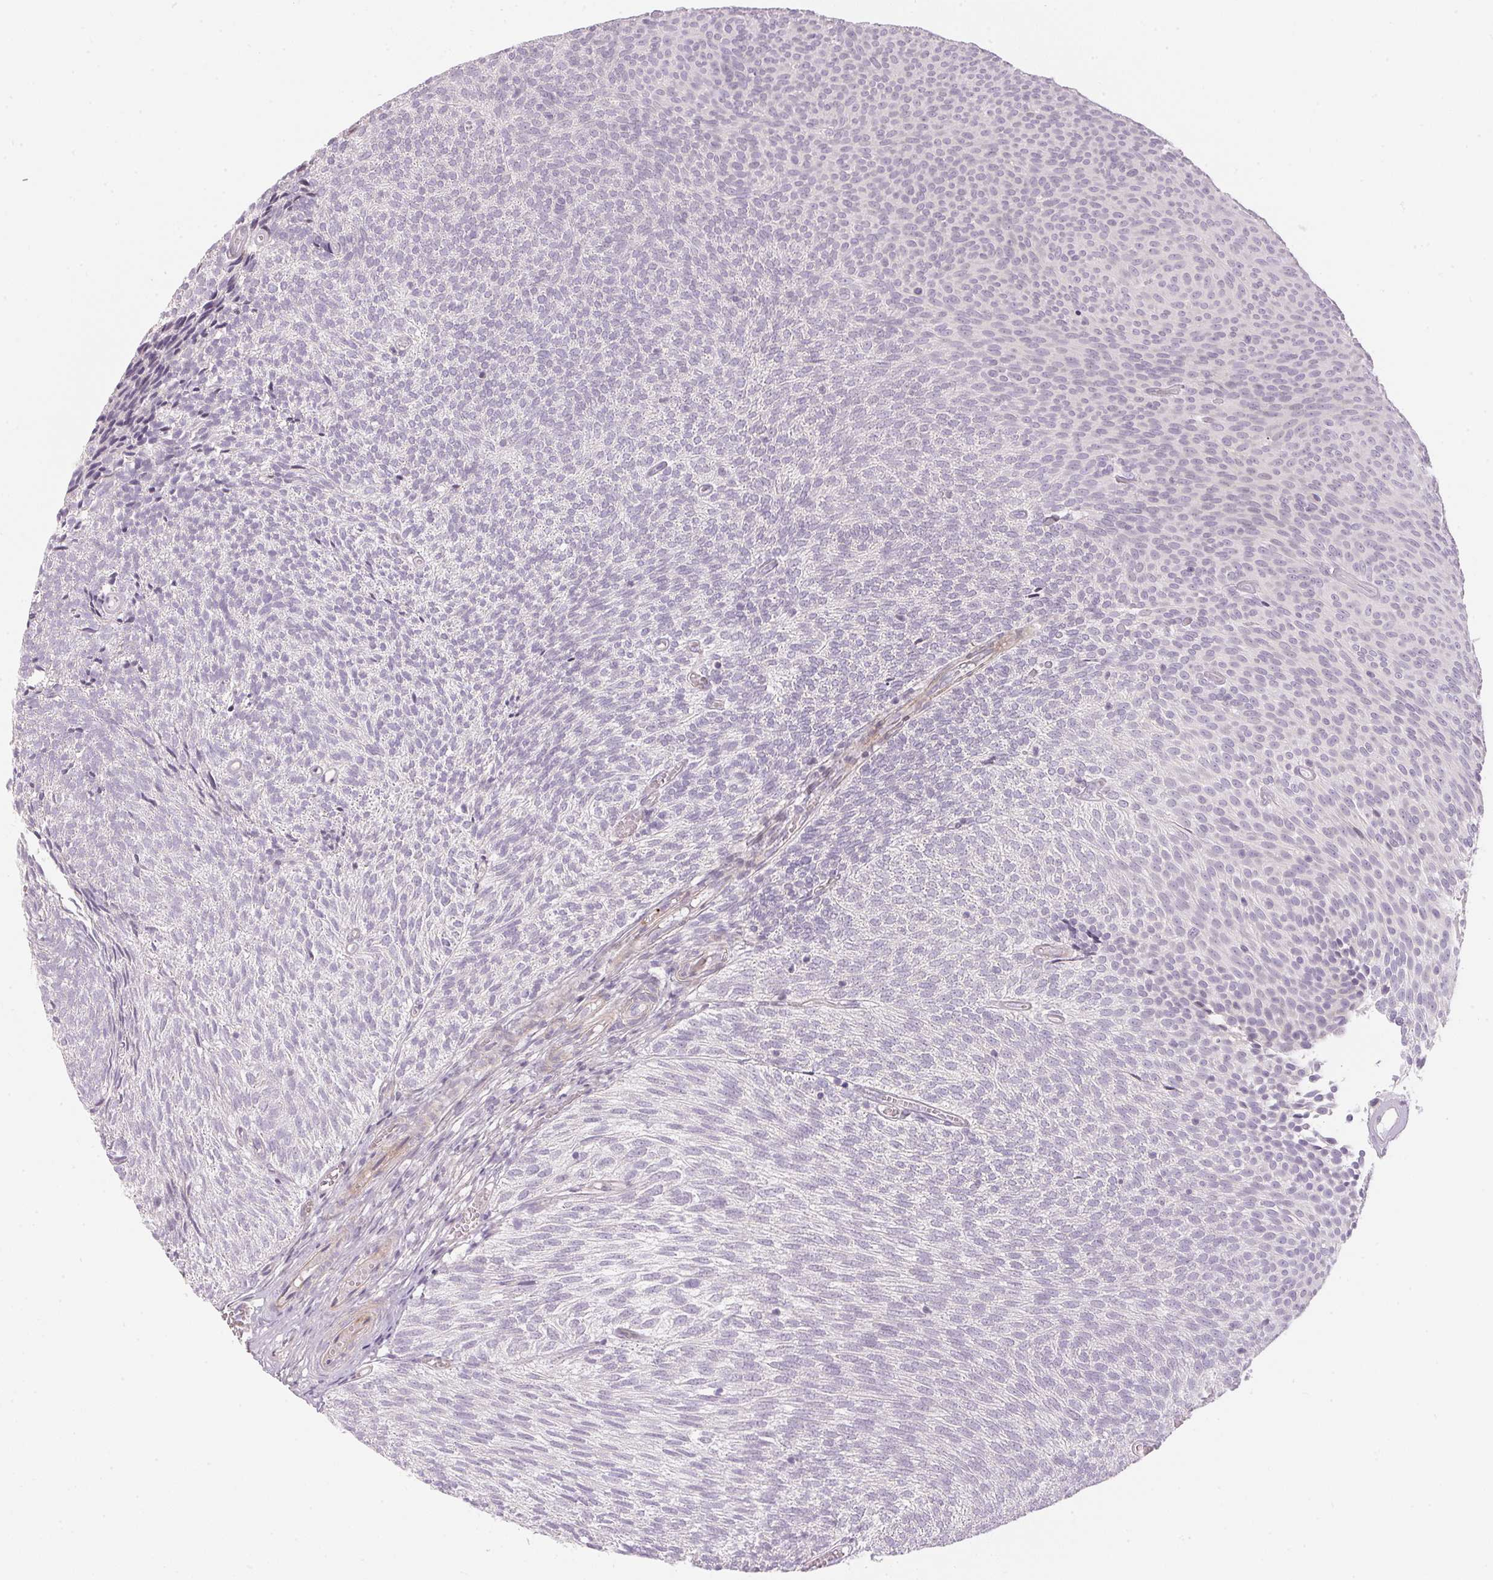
{"staining": {"intensity": "negative", "quantity": "none", "location": "none"}, "tissue": "urothelial cancer", "cell_type": "Tumor cells", "image_type": "cancer", "snomed": [{"axis": "morphology", "description": "Urothelial carcinoma, Low grade"}, {"axis": "topography", "description": "Urinary bladder"}], "caption": "This is an IHC photomicrograph of urothelial cancer. There is no staining in tumor cells.", "gene": "GDAP1L1", "patient": {"sex": "male", "age": 77}}